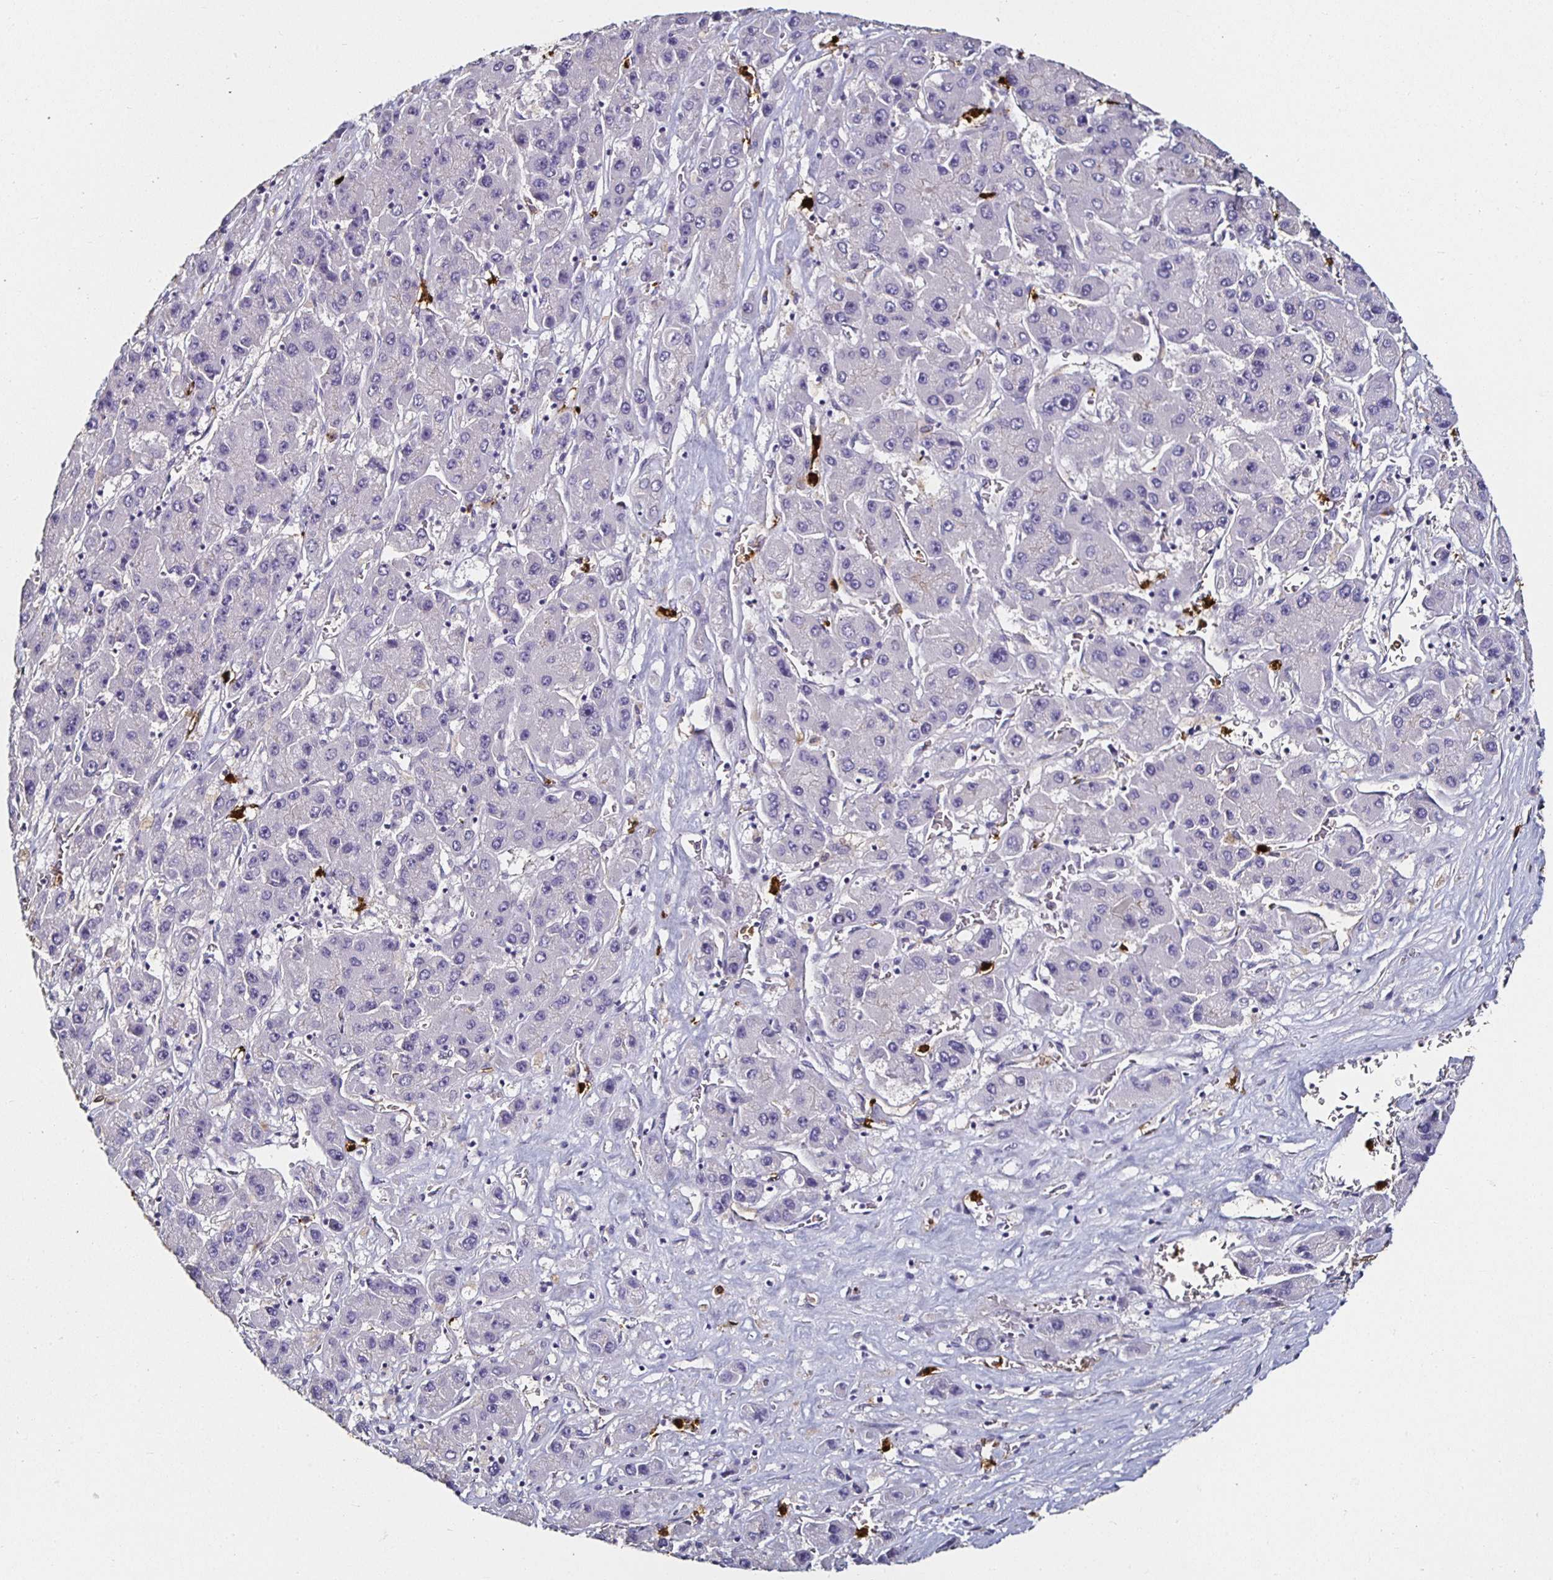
{"staining": {"intensity": "negative", "quantity": "none", "location": "none"}, "tissue": "liver cancer", "cell_type": "Tumor cells", "image_type": "cancer", "snomed": [{"axis": "morphology", "description": "Carcinoma, Hepatocellular, NOS"}, {"axis": "topography", "description": "Liver"}], "caption": "This is an immunohistochemistry (IHC) histopathology image of human hepatocellular carcinoma (liver). There is no positivity in tumor cells.", "gene": "TLR4", "patient": {"sex": "female", "age": 61}}